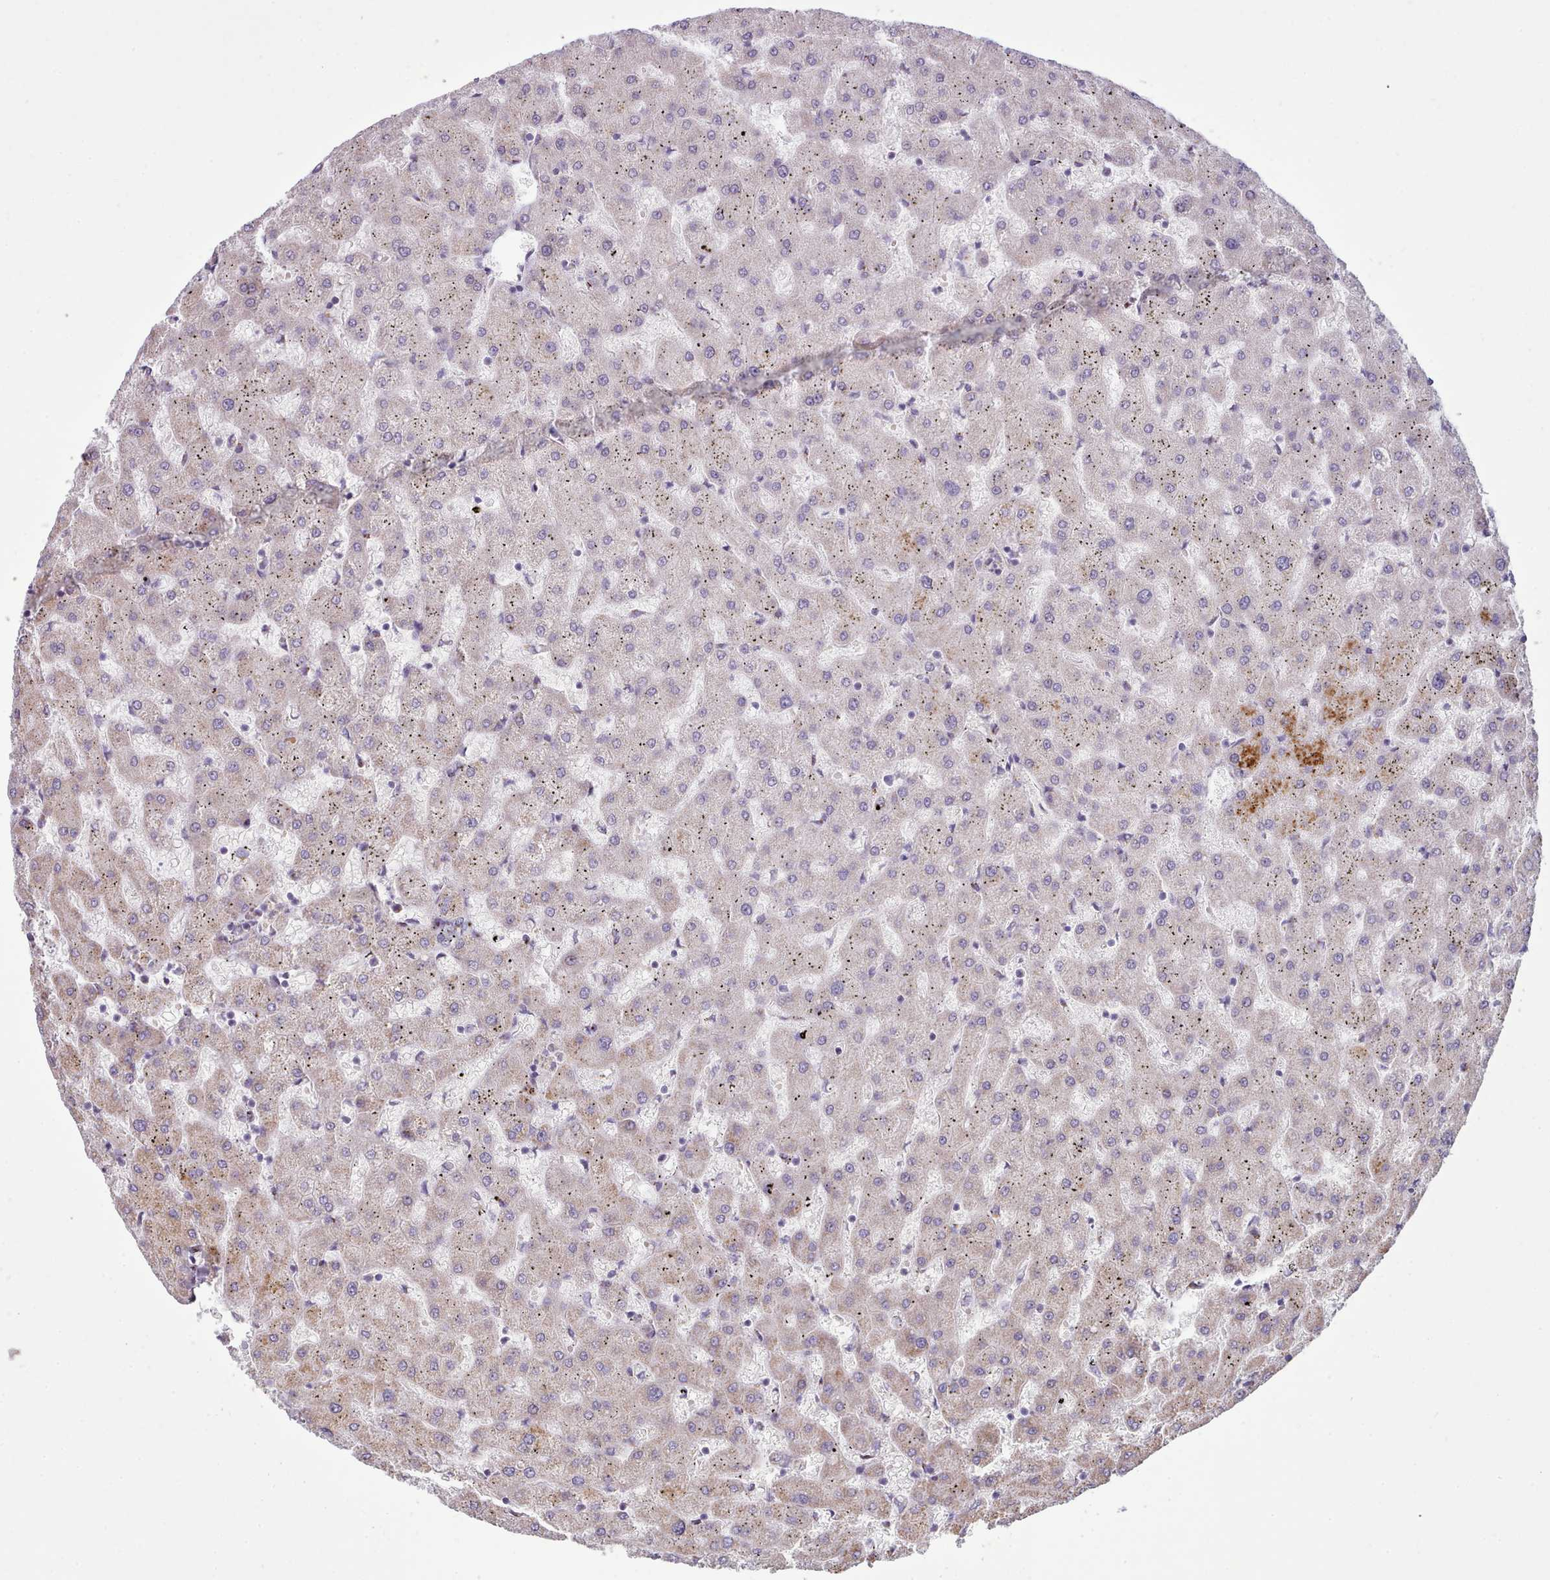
{"staining": {"intensity": "negative", "quantity": "none", "location": "none"}, "tissue": "liver", "cell_type": "Cholangiocytes", "image_type": "normal", "snomed": [{"axis": "morphology", "description": "Normal tissue, NOS"}, {"axis": "topography", "description": "Liver"}], "caption": "This is an immunohistochemistry micrograph of unremarkable human liver. There is no positivity in cholangiocytes.", "gene": "SLC52A3", "patient": {"sex": "female", "age": 63}}